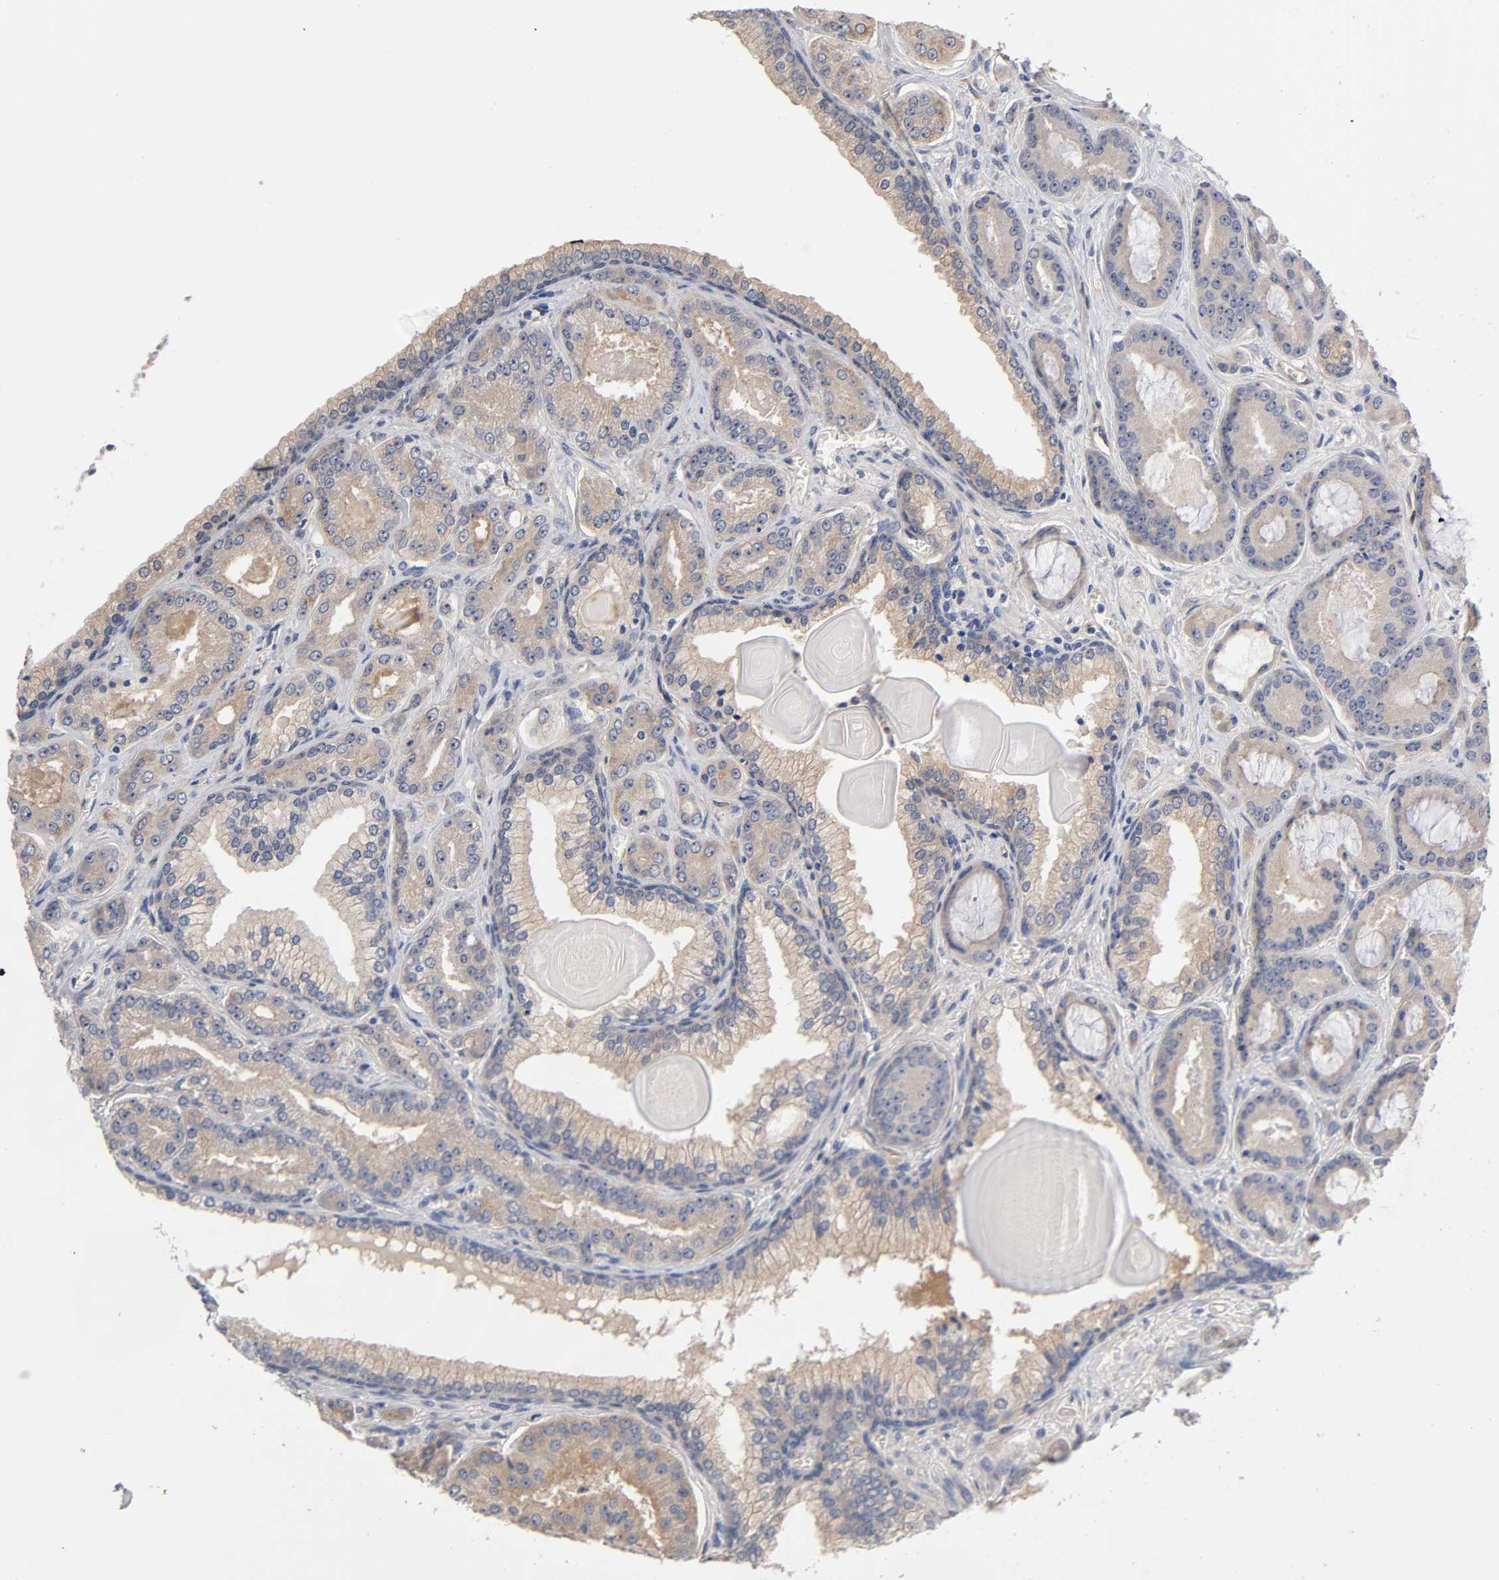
{"staining": {"intensity": "moderate", "quantity": ">75%", "location": "cytoplasmic/membranous"}, "tissue": "prostate cancer", "cell_type": "Tumor cells", "image_type": "cancer", "snomed": [{"axis": "morphology", "description": "Adenocarcinoma, Low grade"}, {"axis": "topography", "description": "Prostate"}], "caption": "IHC photomicrograph of neoplastic tissue: prostate cancer (adenocarcinoma (low-grade)) stained using IHC exhibits medium levels of moderate protein expression localized specifically in the cytoplasmic/membranous of tumor cells, appearing as a cytoplasmic/membranous brown color.", "gene": "RAB13", "patient": {"sex": "male", "age": 59}}